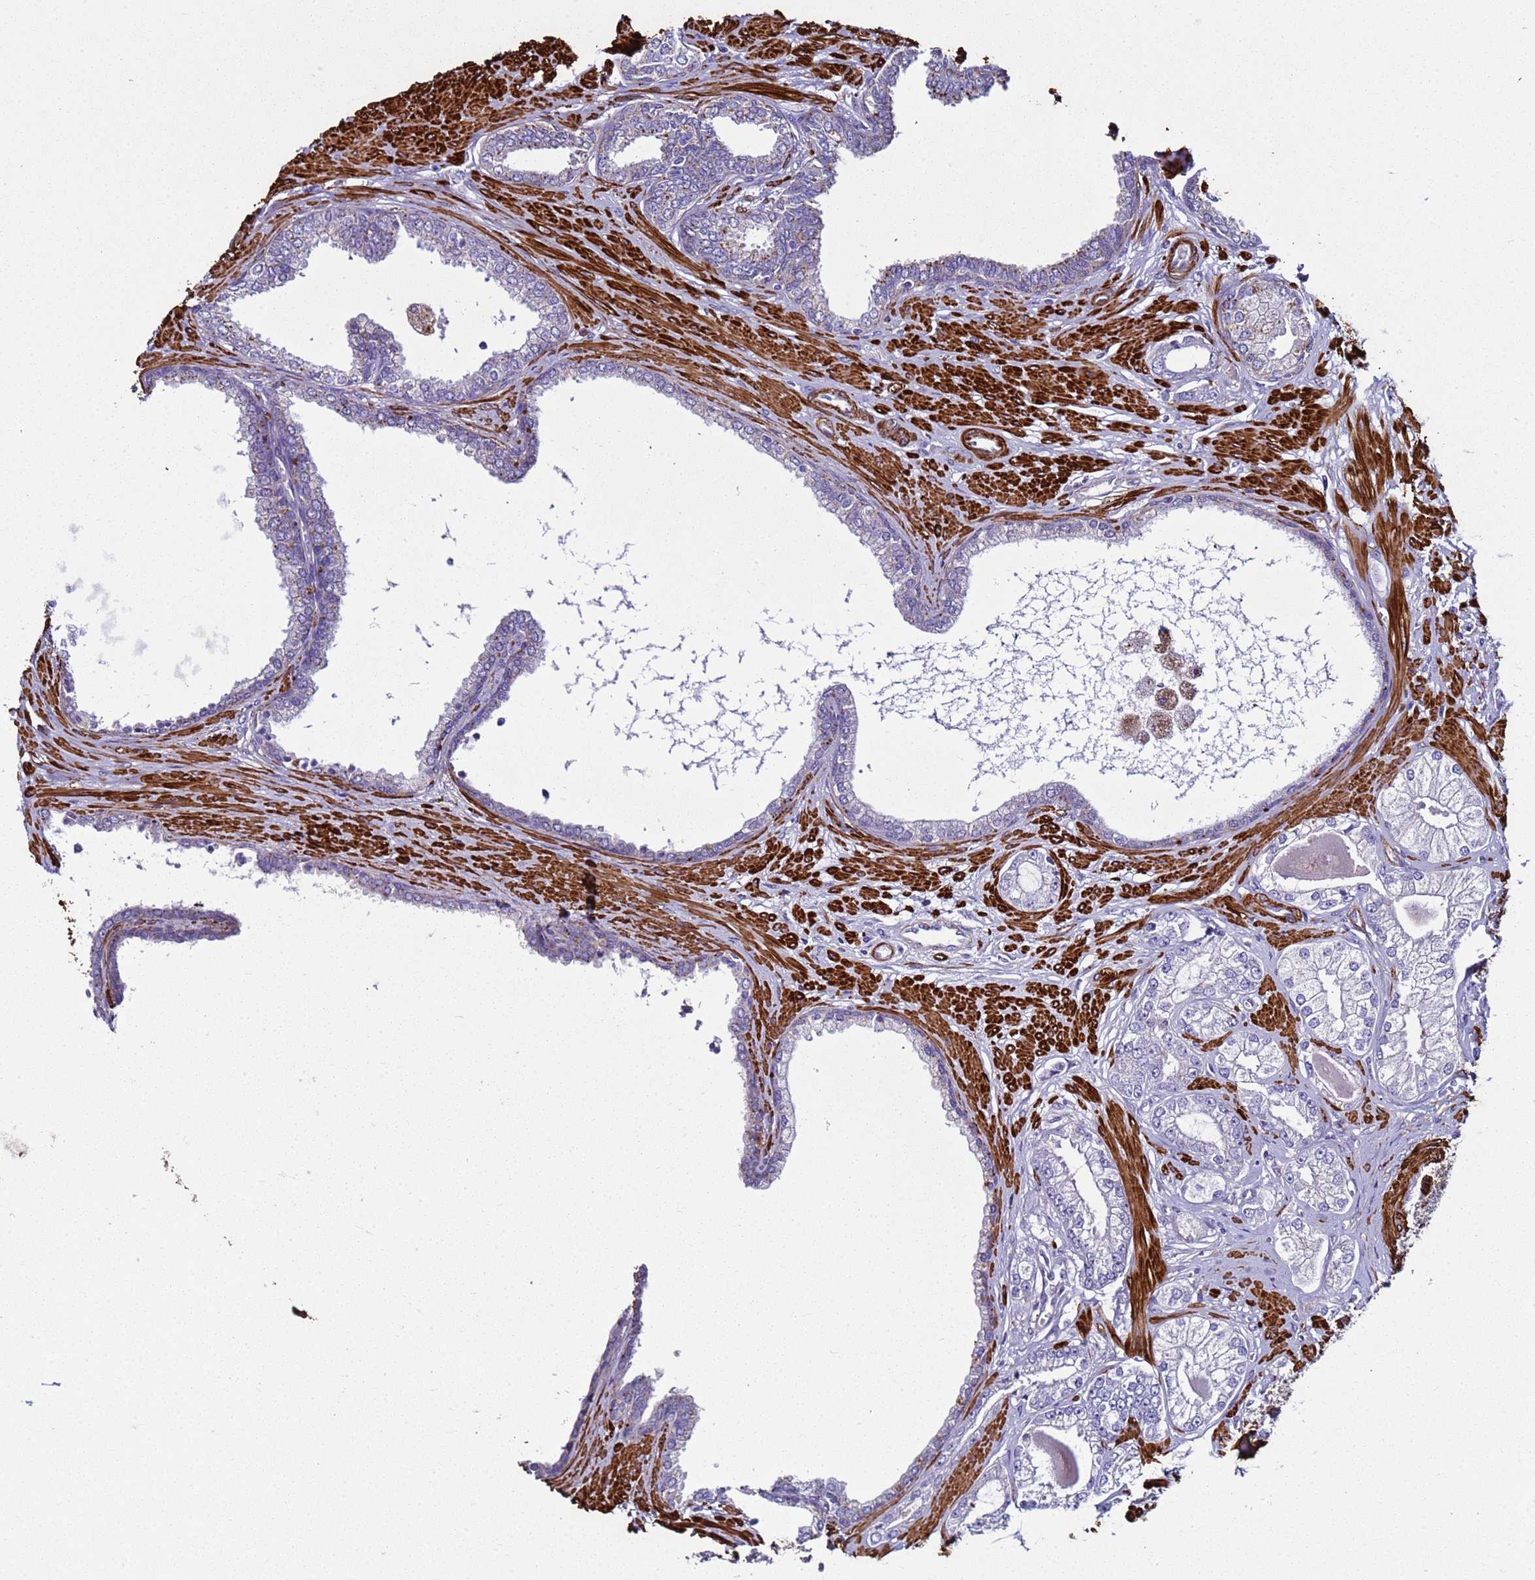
{"staining": {"intensity": "negative", "quantity": "none", "location": "none"}, "tissue": "prostate cancer", "cell_type": "Tumor cells", "image_type": "cancer", "snomed": [{"axis": "morphology", "description": "Adenocarcinoma, Low grade"}, {"axis": "topography", "description": "Prostate"}], "caption": "The IHC image has no significant expression in tumor cells of prostate cancer tissue. (Brightfield microscopy of DAB (3,3'-diaminobenzidine) IHC at high magnification).", "gene": "RABL2B", "patient": {"sex": "male", "age": 64}}